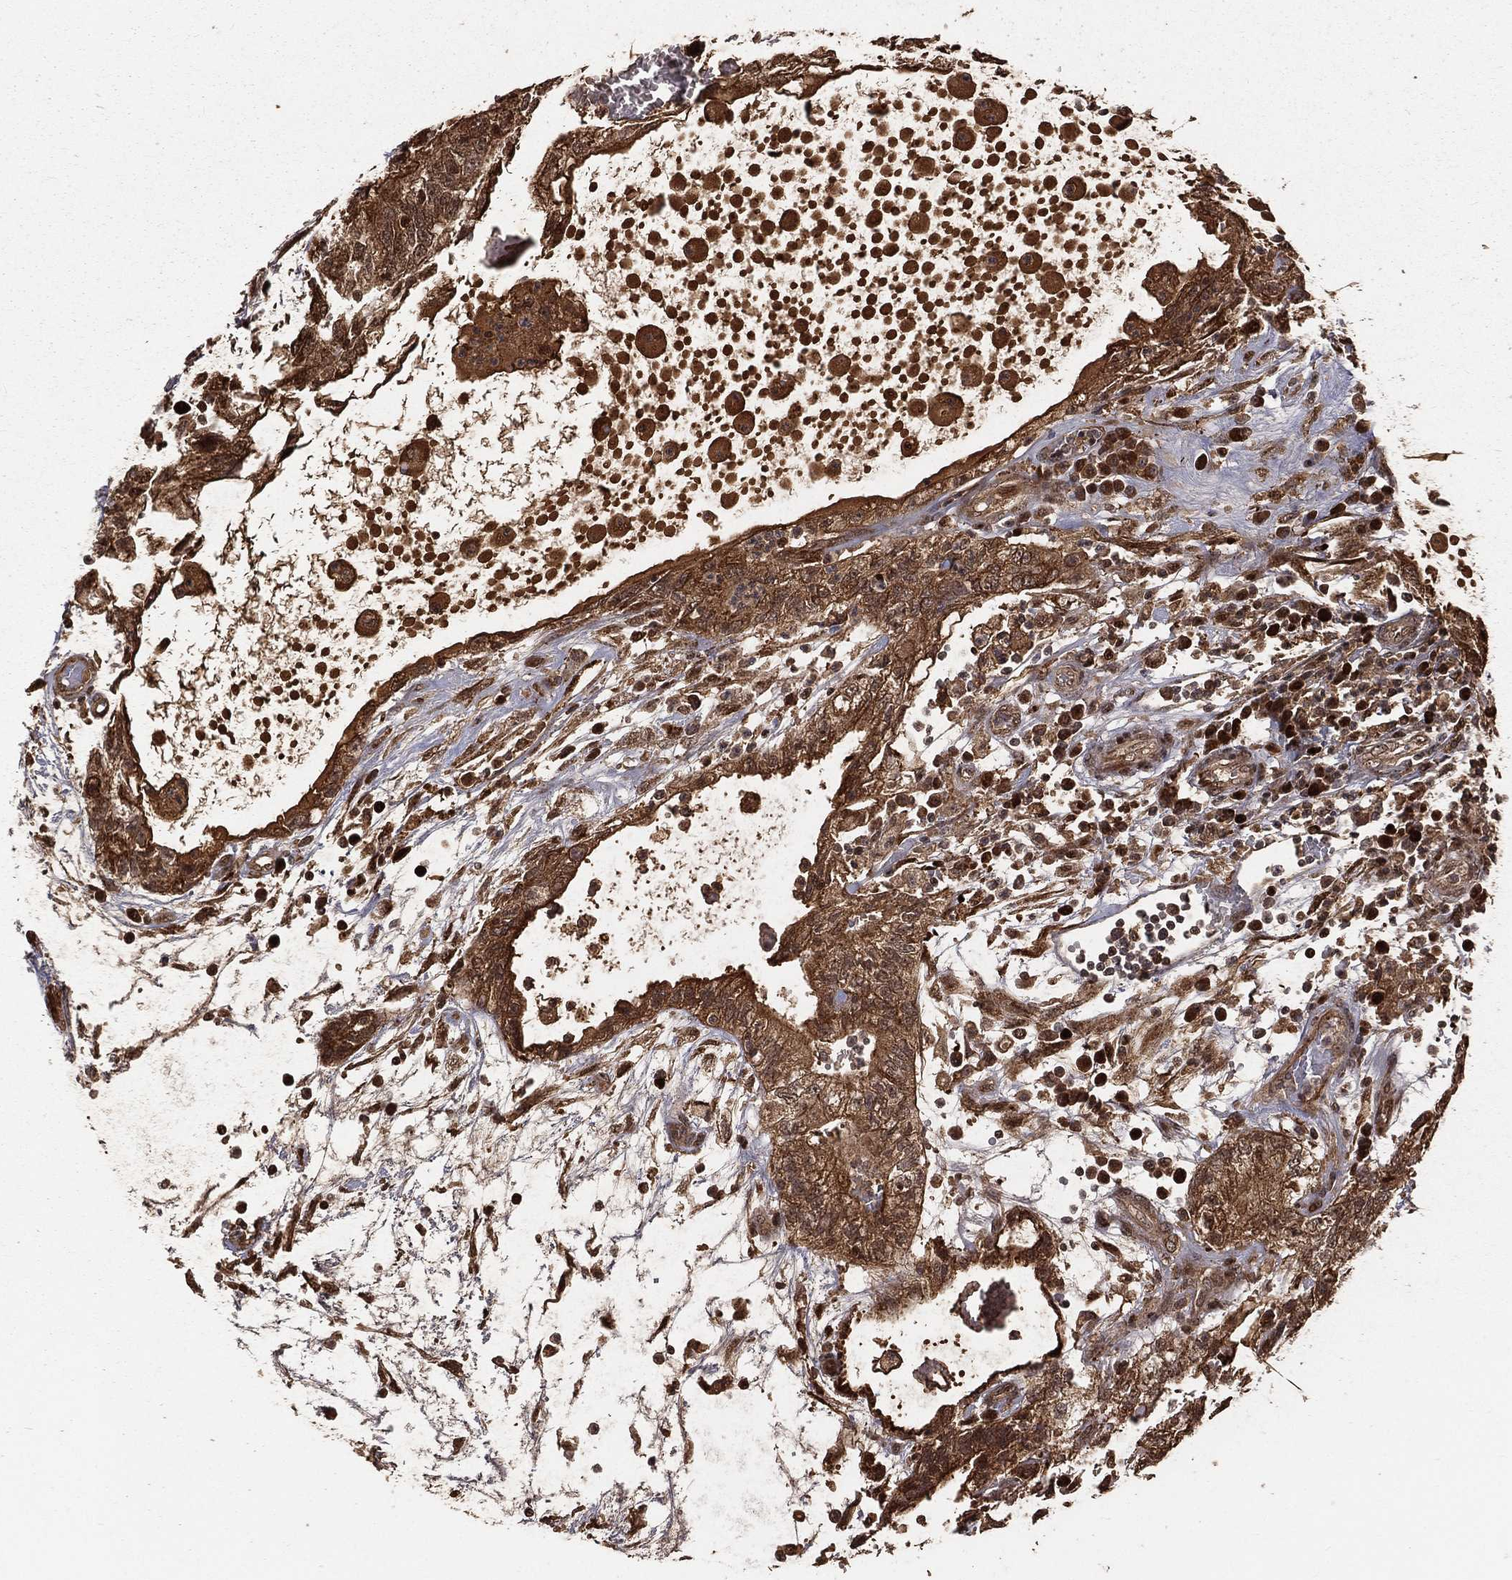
{"staining": {"intensity": "strong", "quantity": ">75%", "location": "cytoplasmic/membranous"}, "tissue": "testis cancer", "cell_type": "Tumor cells", "image_type": "cancer", "snomed": [{"axis": "morphology", "description": "Normal tissue, NOS"}, {"axis": "morphology", "description": "Carcinoma, Embryonal, NOS"}, {"axis": "topography", "description": "Testis"}, {"axis": "topography", "description": "Epididymis"}], "caption": "Protein expression analysis of human testis cancer (embryonal carcinoma) reveals strong cytoplasmic/membranous positivity in about >75% of tumor cells.", "gene": "MAPK1", "patient": {"sex": "male", "age": 32}}